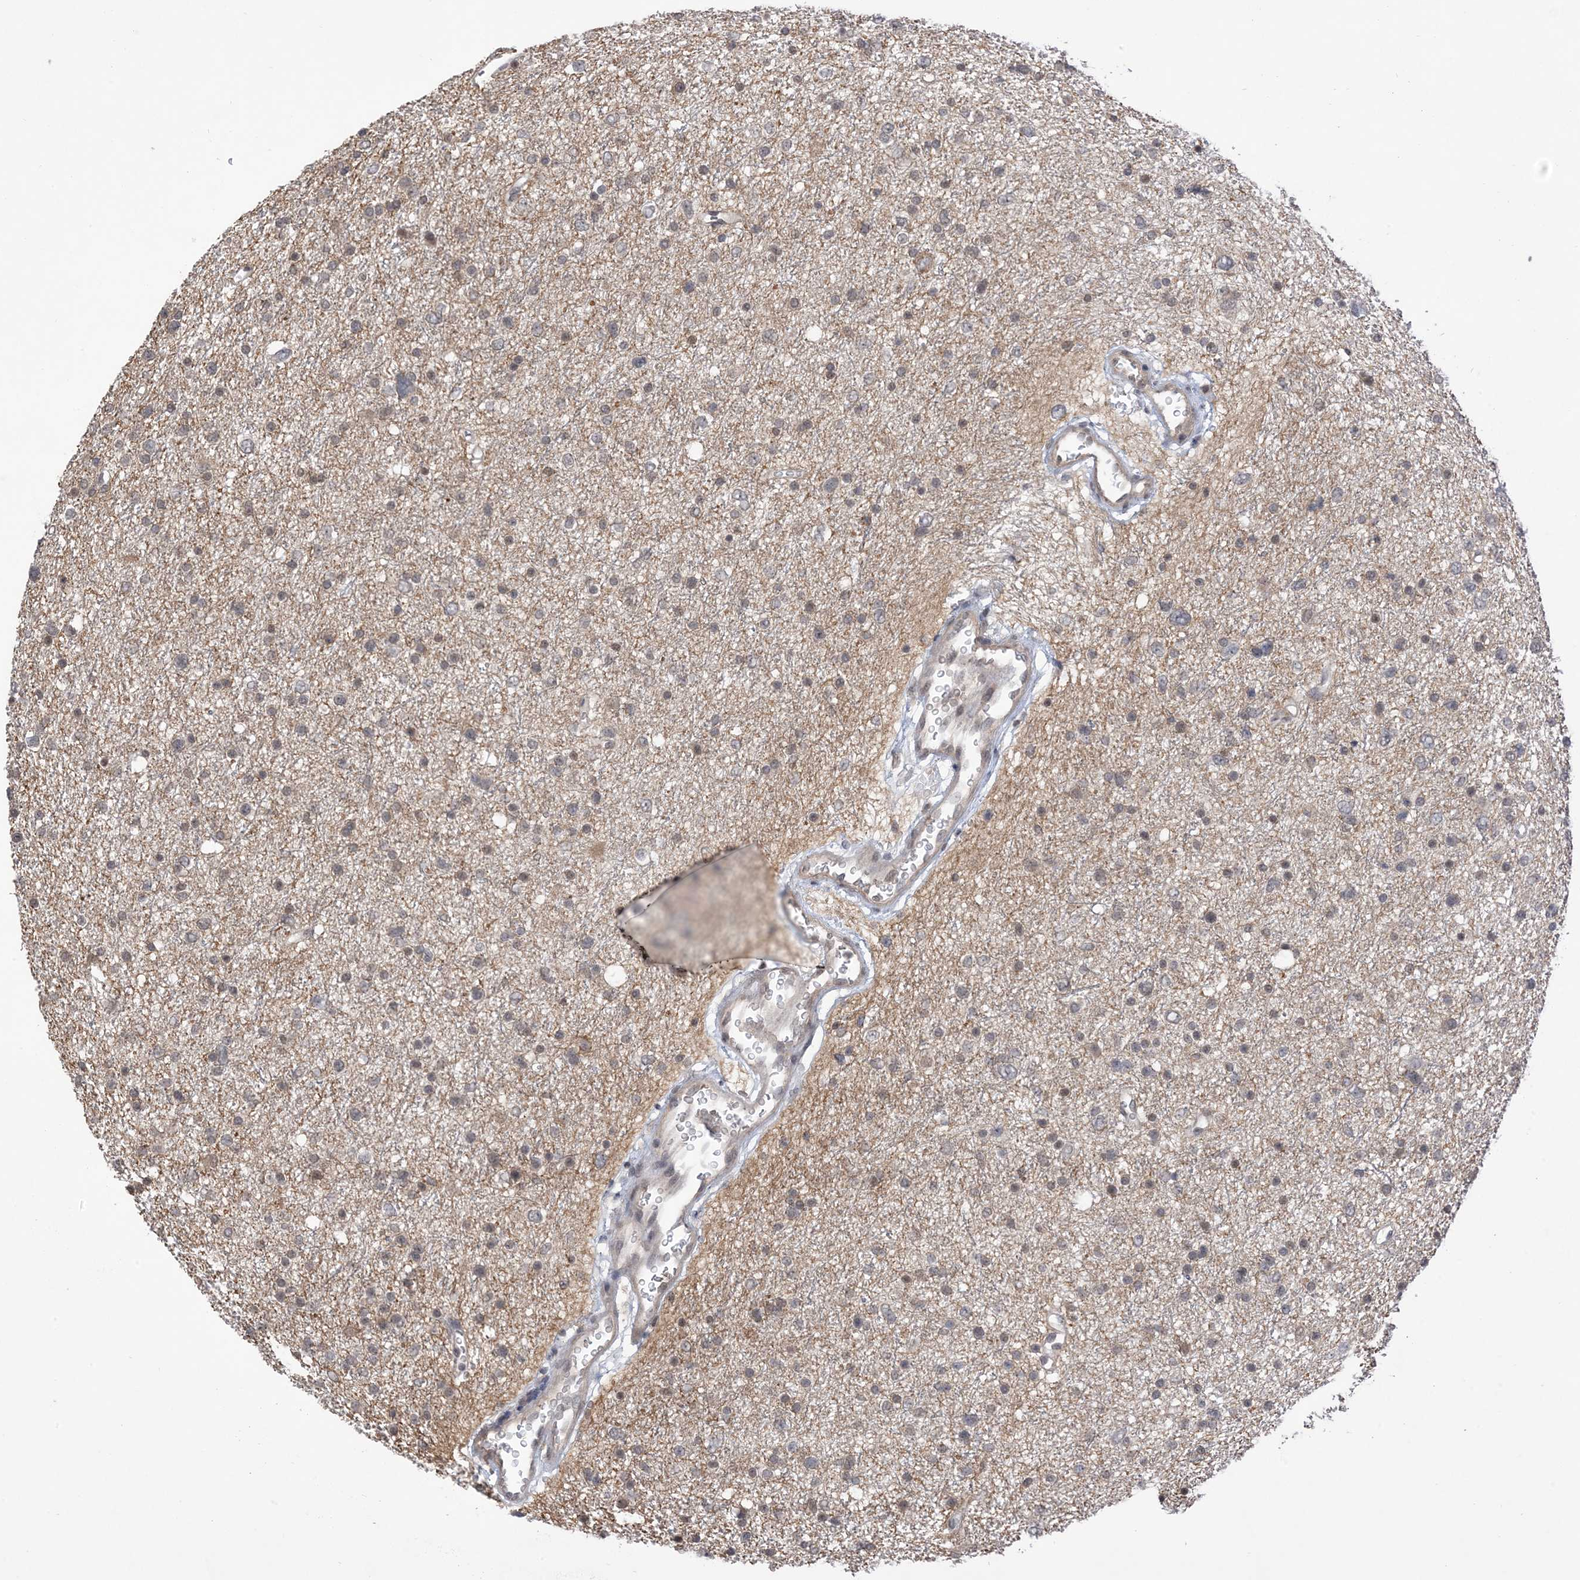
{"staining": {"intensity": "negative", "quantity": "none", "location": "none"}, "tissue": "glioma", "cell_type": "Tumor cells", "image_type": "cancer", "snomed": [{"axis": "morphology", "description": "Glioma, malignant, Low grade"}, {"axis": "topography", "description": "Brain"}], "caption": "DAB (3,3'-diaminobenzidine) immunohistochemical staining of human low-grade glioma (malignant) displays no significant expression in tumor cells.", "gene": "RANBP9", "patient": {"sex": "female", "age": 37}}